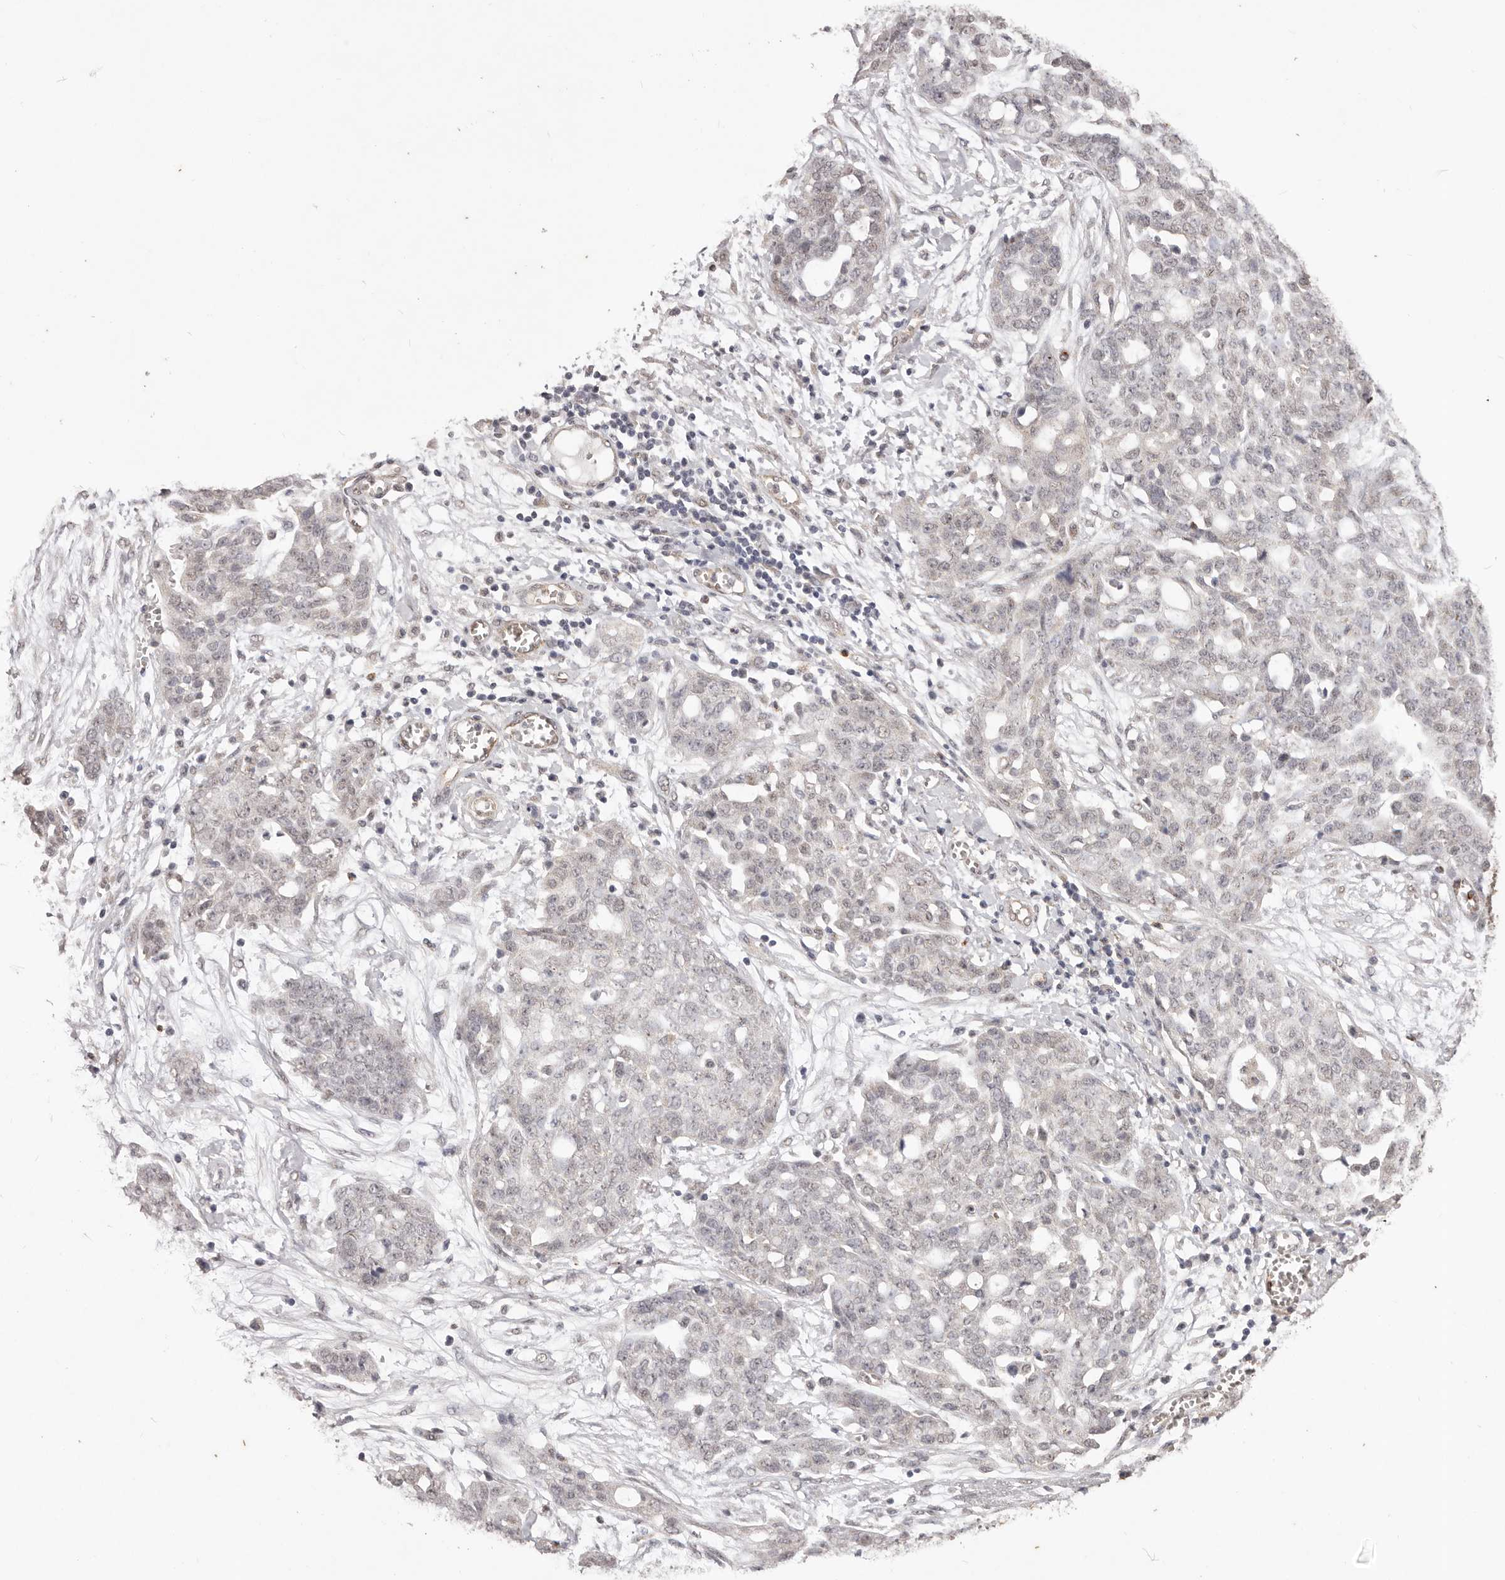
{"staining": {"intensity": "weak", "quantity": "25%-75%", "location": "nuclear"}, "tissue": "ovarian cancer", "cell_type": "Tumor cells", "image_type": "cancer", "snomed": [{"axis": "morphology", "description": "Cystadenocarcinoma, serous, NOS"}, {"axis": "topography", "description": "Soft tissue"}, {"axis": "topography", "description": "Ovary"}], "caption": "High-power microscopy captured an immunohistochemistry (IHC) photomicrograph of ovarian cancer (serous cystadenocarcinoma), revealing weak nuclear staining in about 25%-75% of tumor cells. The staining was performed using DAB (3,3'-diaminobenzidine) to visualize the protein expression in brown, while the nuclei were stained in blue with hematoxylin (Magnification: 20x).", "gene": "RPS6KA5", "patient": {"sex": "female", "age": 57}}